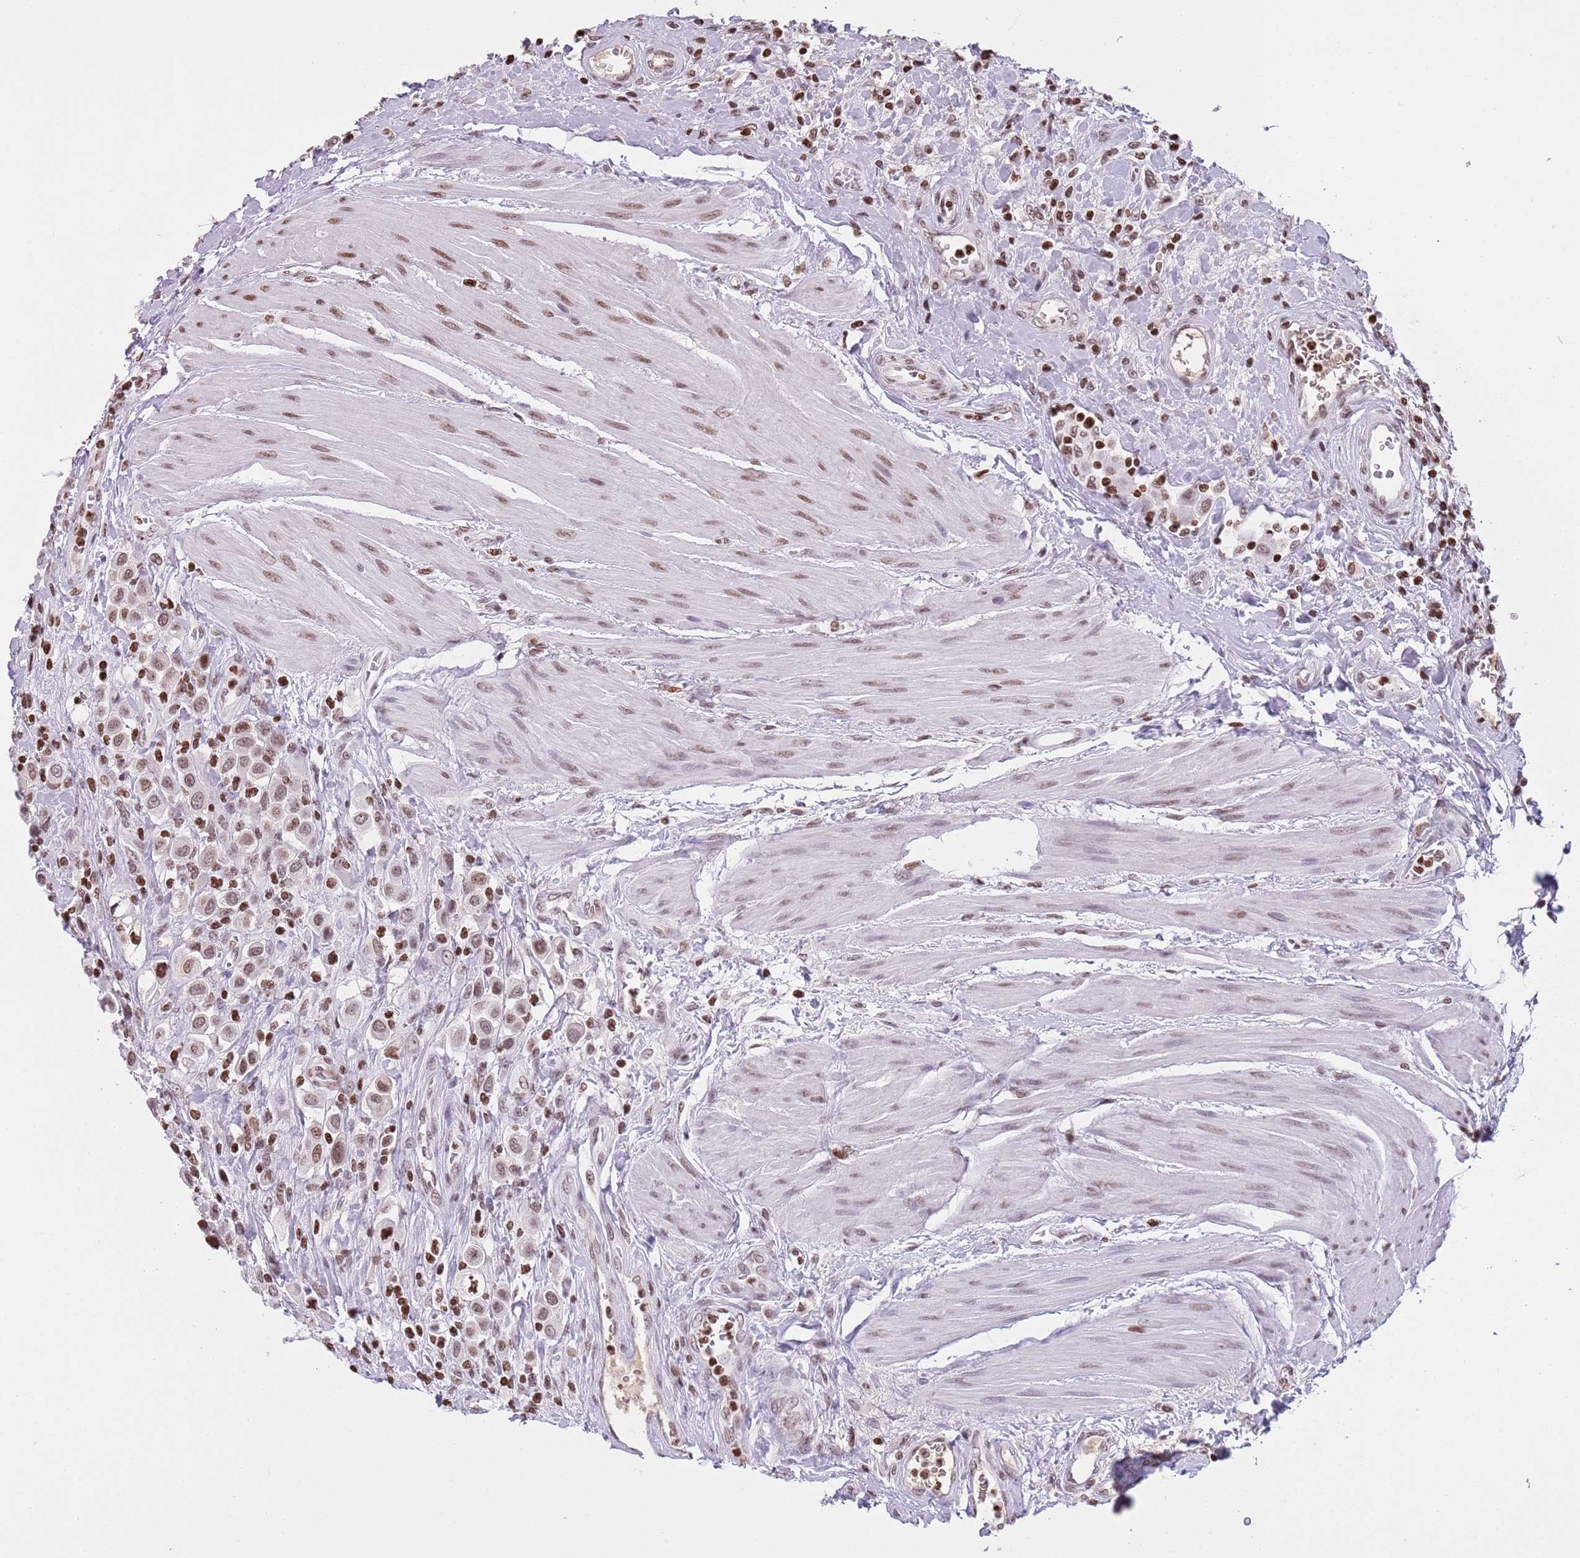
{"staining": {"intensity": "moderate", "quantity": ">75%", "location": "nuclear"}, "tissue": "urothelial cancer", "cell_type": "Tumor cells", "image_type": "cancer", "snomed": [{"axis": "morphology", "description": "Urothelial carcinoma, High grade"}, {"axis": "topography", "description": "Urinary bladder"}], "caption": "Immunohistochemical staining of human high-grade urothelial carcinoma displays medium levels of moderate nuclear protein staining in about >75% of tumor cells.", "gene": "KPNA3", "patient": {"sex": "male", "age": 50}}